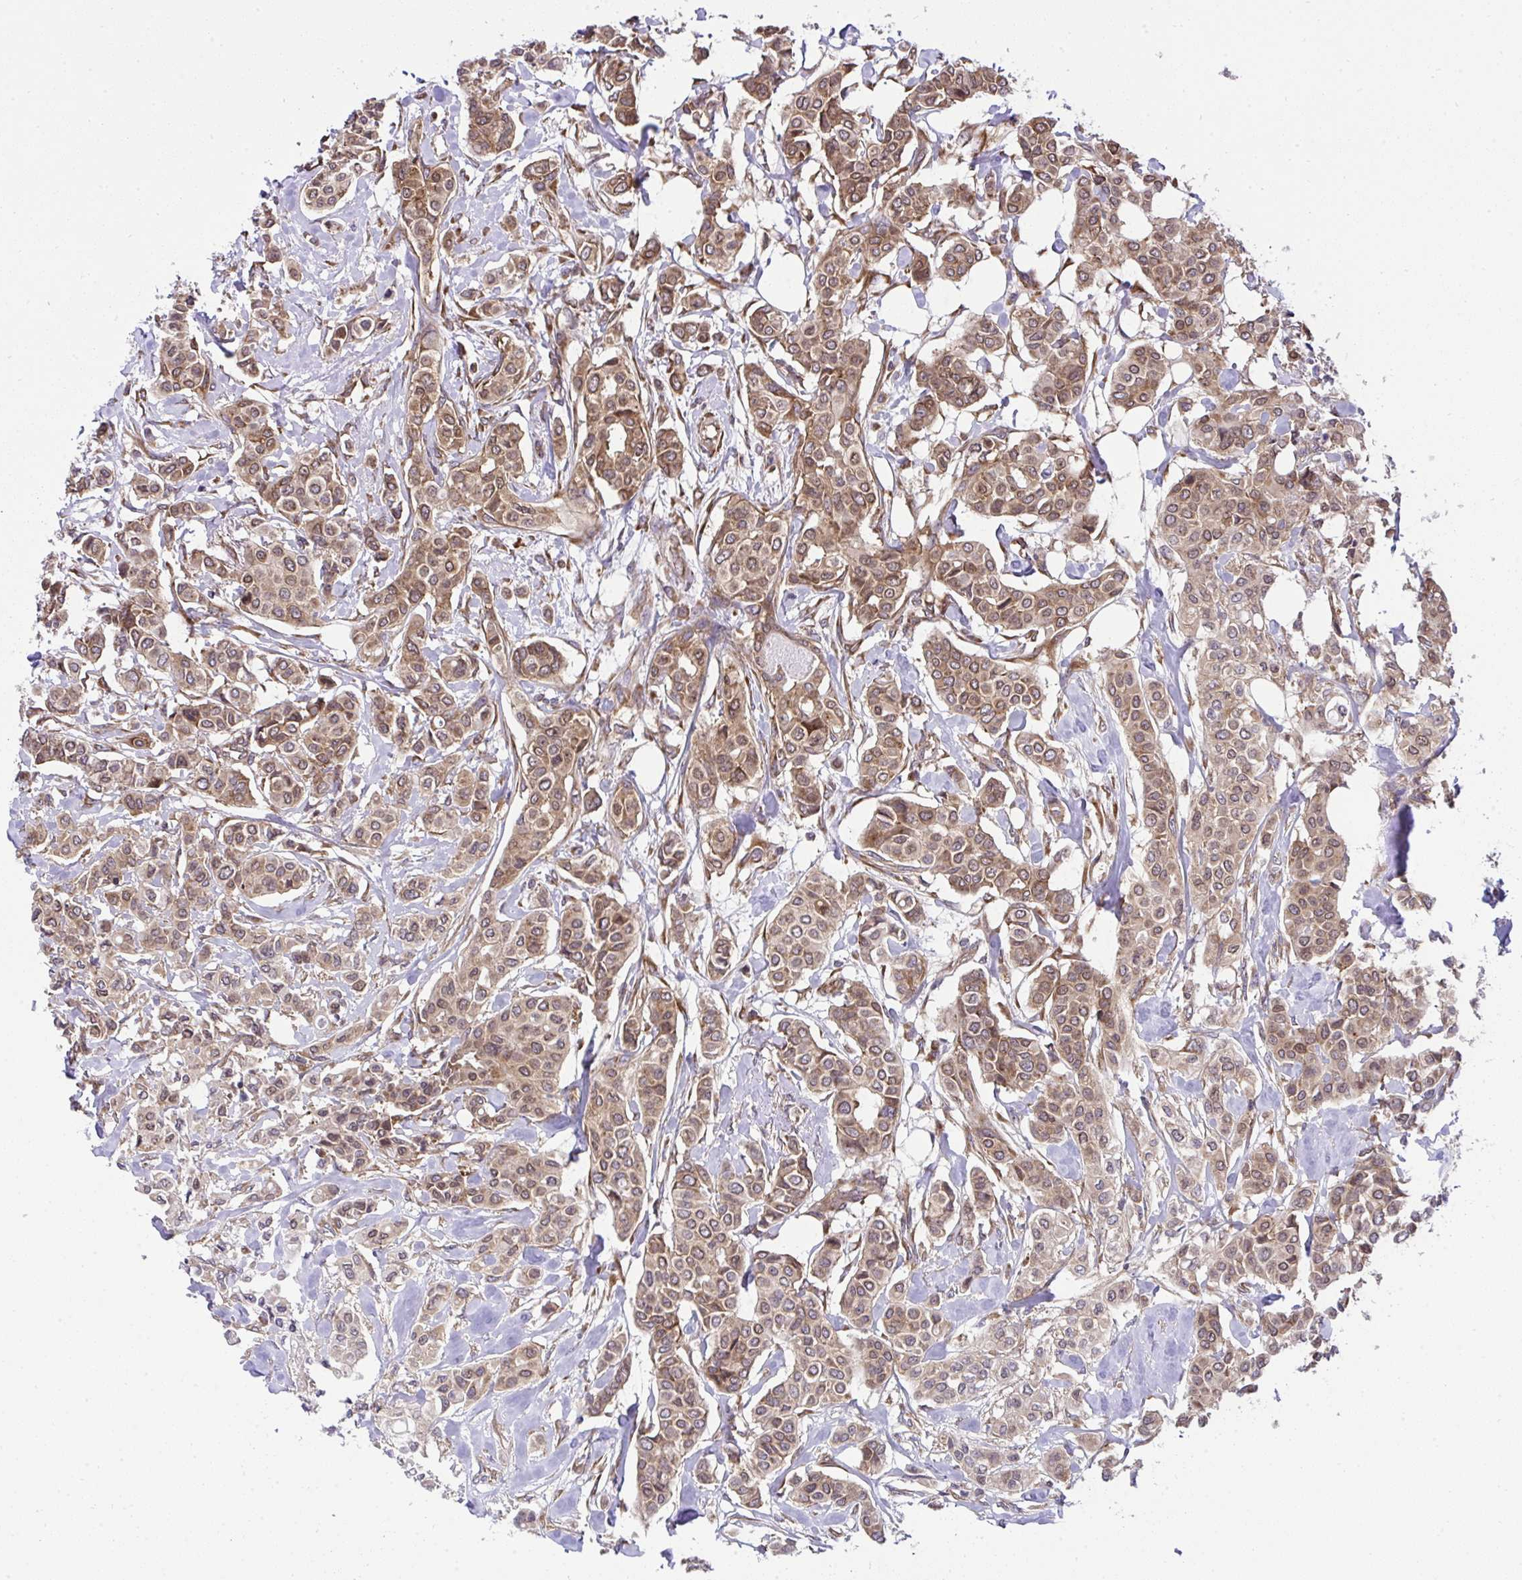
{"staining": {"intensity": "moderate", "quantity": ">75%", "location": "cytoplasmic/membranous"}, "tissue": "breast cancer", "cell_type": "Tumor cells", "image_type": "cancer", "snomed": [{"axis": "morphology", "description": "Lobular carcinoma"}, {"axis": "topography", "description": "Breast"}], "caption": "Tumor cells exhibit medium levels of moderate cytoplasmic/membranous positivity in about >75% of cells in human breast cancer. (DAB = brown stain, brightfield microscopy at high magnification).", "gene": "RPS7", "patient": {"sex": "female", "age": 51}}